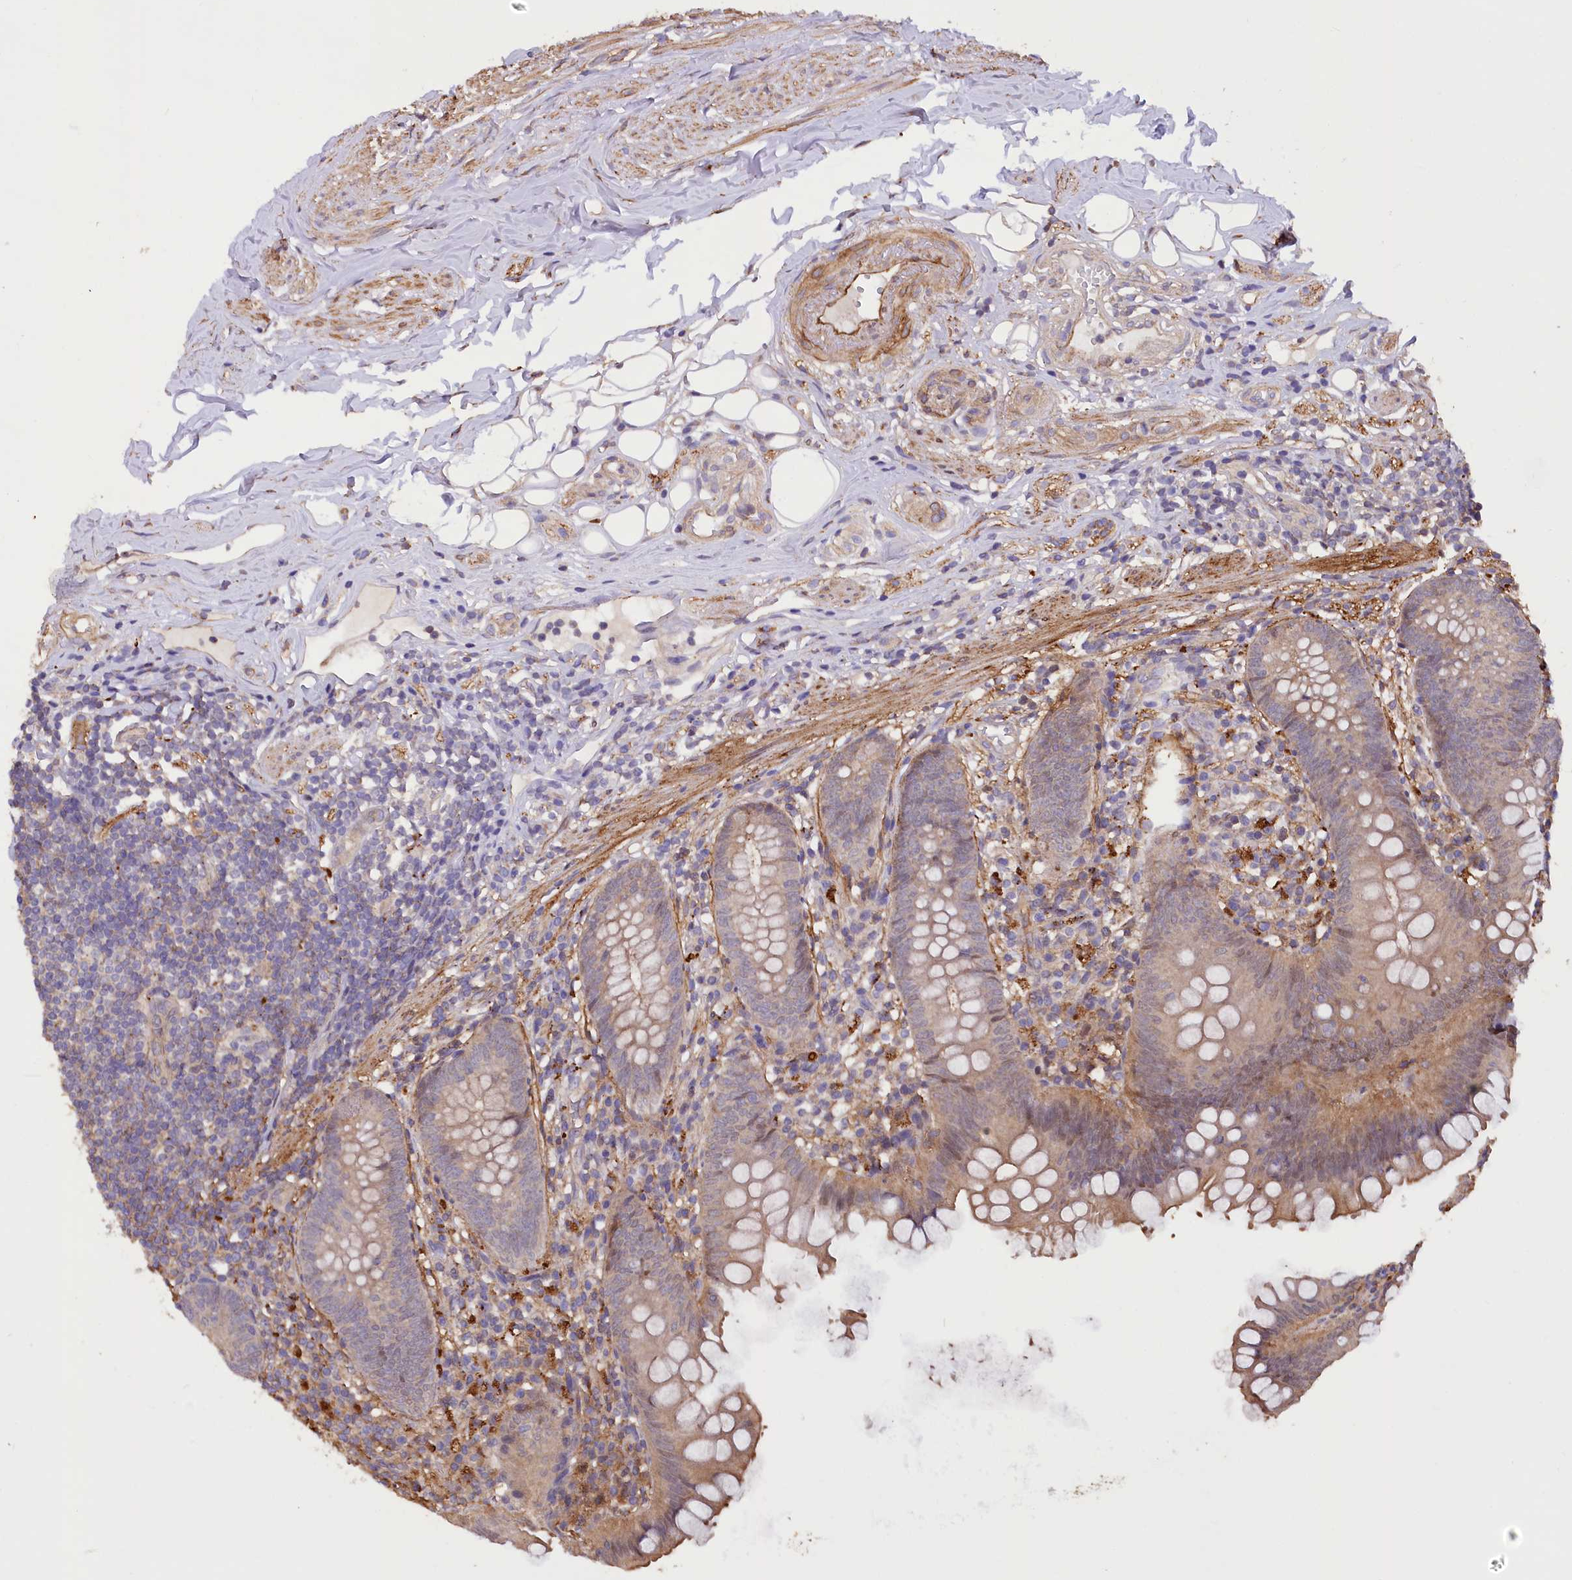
{"staining": {"intensity": "moderate", "quantity": ">75%", "location": "cytoplasmic/membranous,nuclear"}, "tissue": "appendix", "cell_type": "Glandular cells", "image_type": "normal", "snomed": [{"axis": "morphology", "description": "Normal tissue, NOS"}, {"axis": "topography", "description": "Appendix"}], "caption": "Appendix stained with DAB (3,3'-diaminobenzidine) immunohistochemistry reveals medium levels of moderate cytoplasmic/membranous,nuclear staining in approximately >75% of glandular cells.", "gene": "DPP3", "patient": {"sex": "female", "age": 62}}